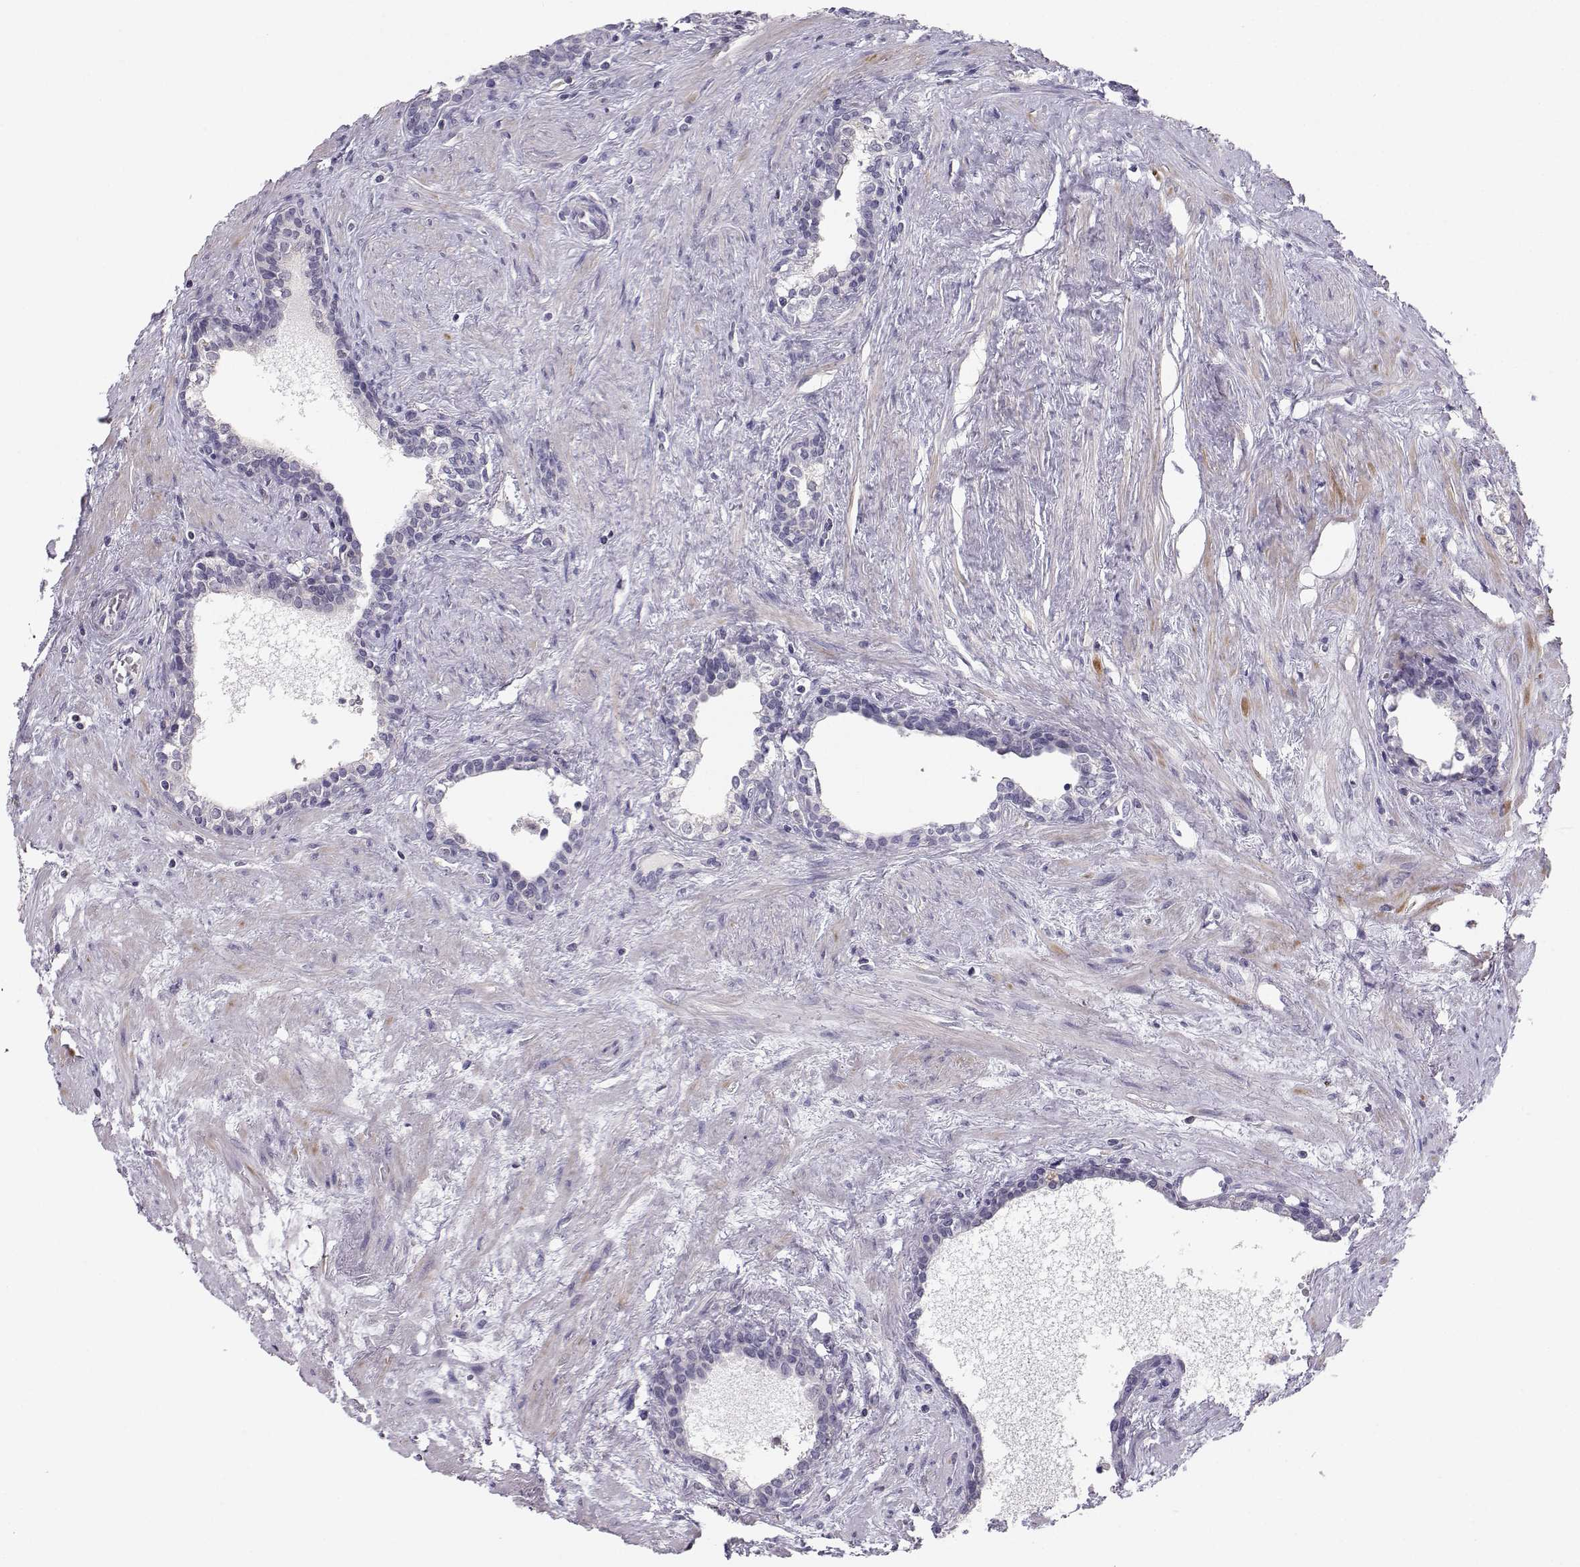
{"staining": {"intensity": "negative", "quantity": "none", "location": "none"}, "tissue": "prostate cancer", "cell_type": "Tumor cells", "image_type": "cancer", "snomed": [{"axis": "morphology", "description": "Adenocarcinoma, NOS"}, {"axis": "morphology", "description": "Adenocarcinoma, High grade"}, {"axis": "topography", "description": "Prostate"}], "caption": "Tumor cells show no significant positivity in prostate adenocarcinoma.", "gene": "MROH7", "patient": {"sex": "male", "age": 61}}